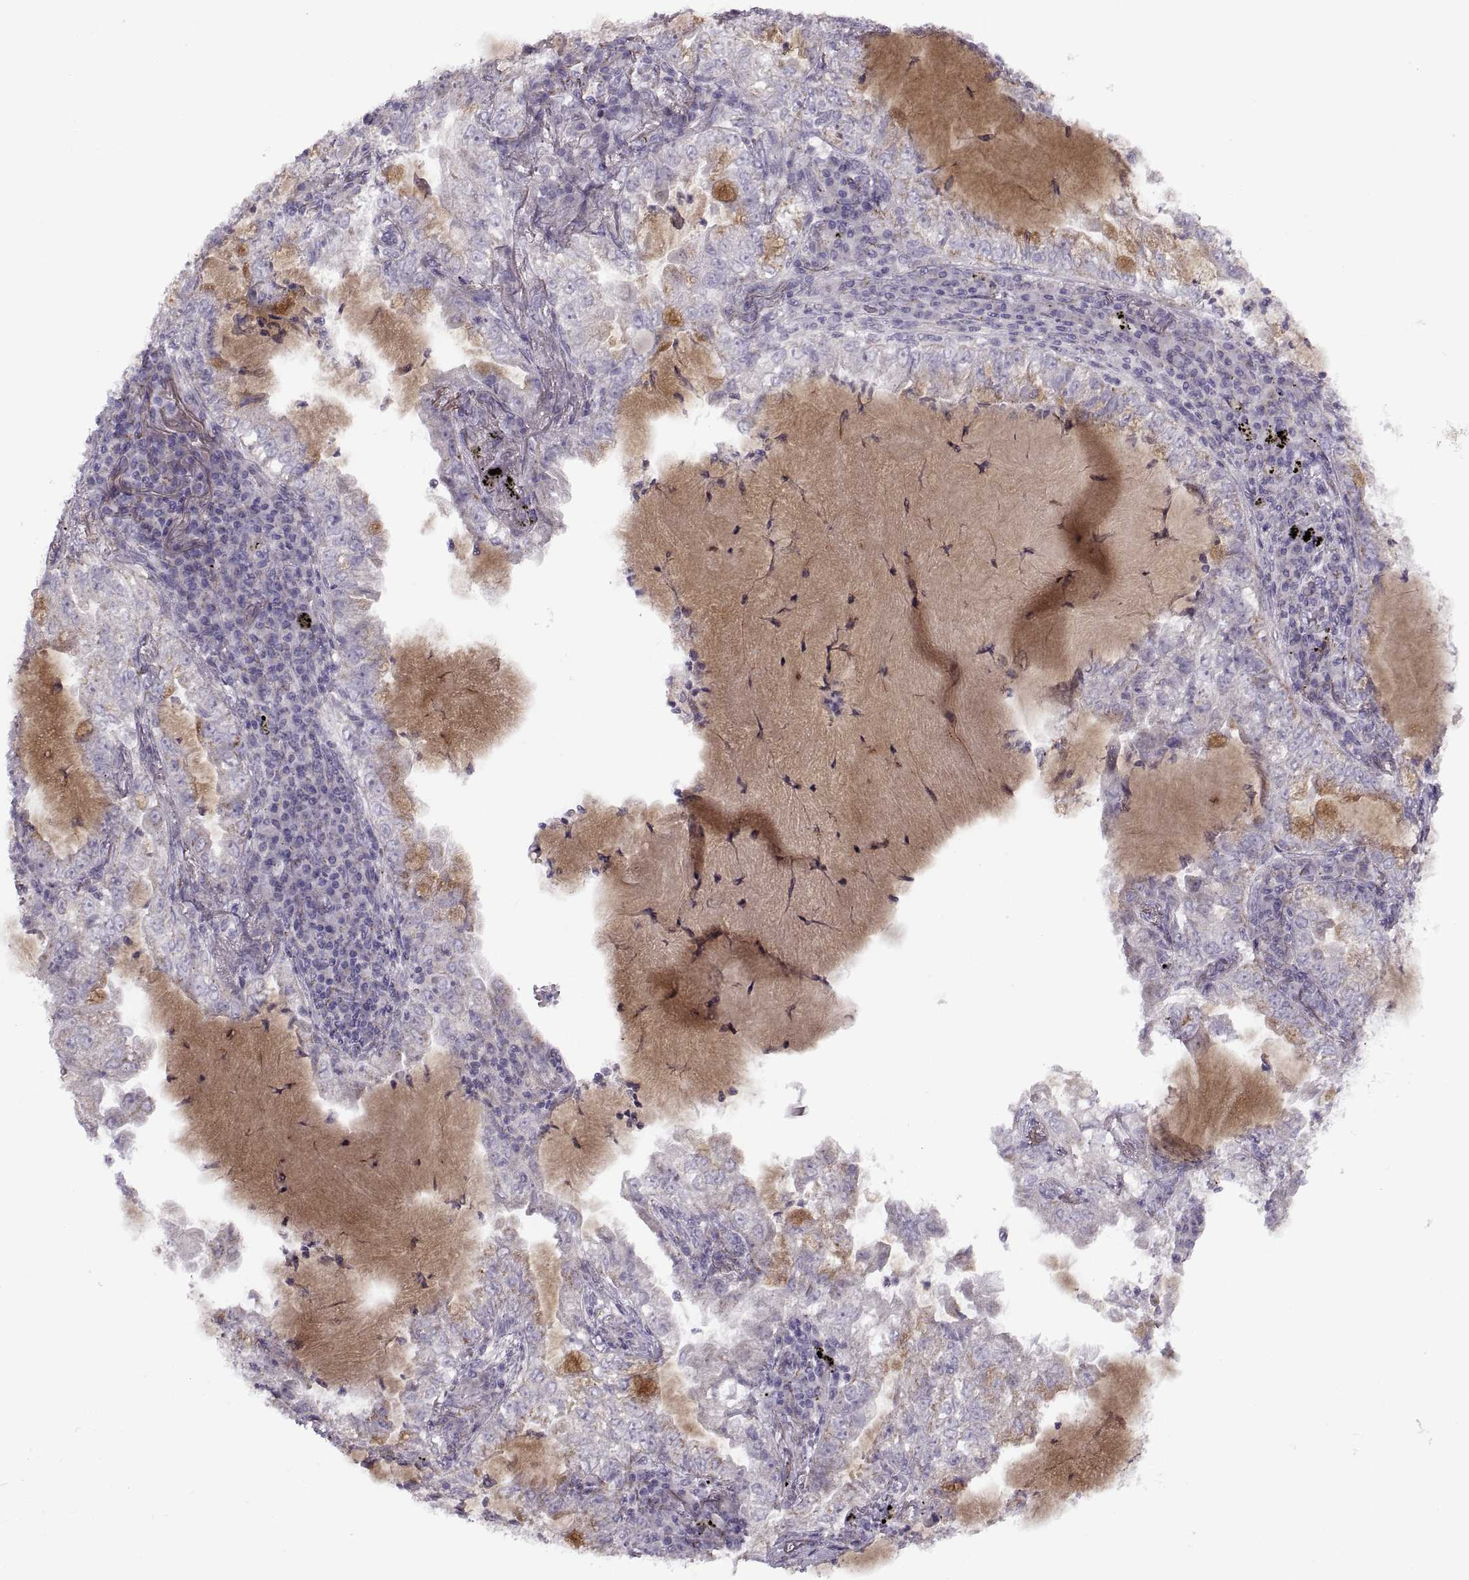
{"staining": {"intensity": "negative", "quantity": "none", "location": "none"}, "tissue": "lung cancer", "cell_type": "Tumor cells", "image_type": "cancer", "snomed": [{"axis": "morphology", "description": "Adenocarcinoma, NOS"}, {"axis": "topography", "description": "Lung"}], "caption": "Protein analysis of lung cancer shows no significant staining in tumor cells.", "gene": "PIERCE1", "patient": {"sex": "female", "age": 73}}